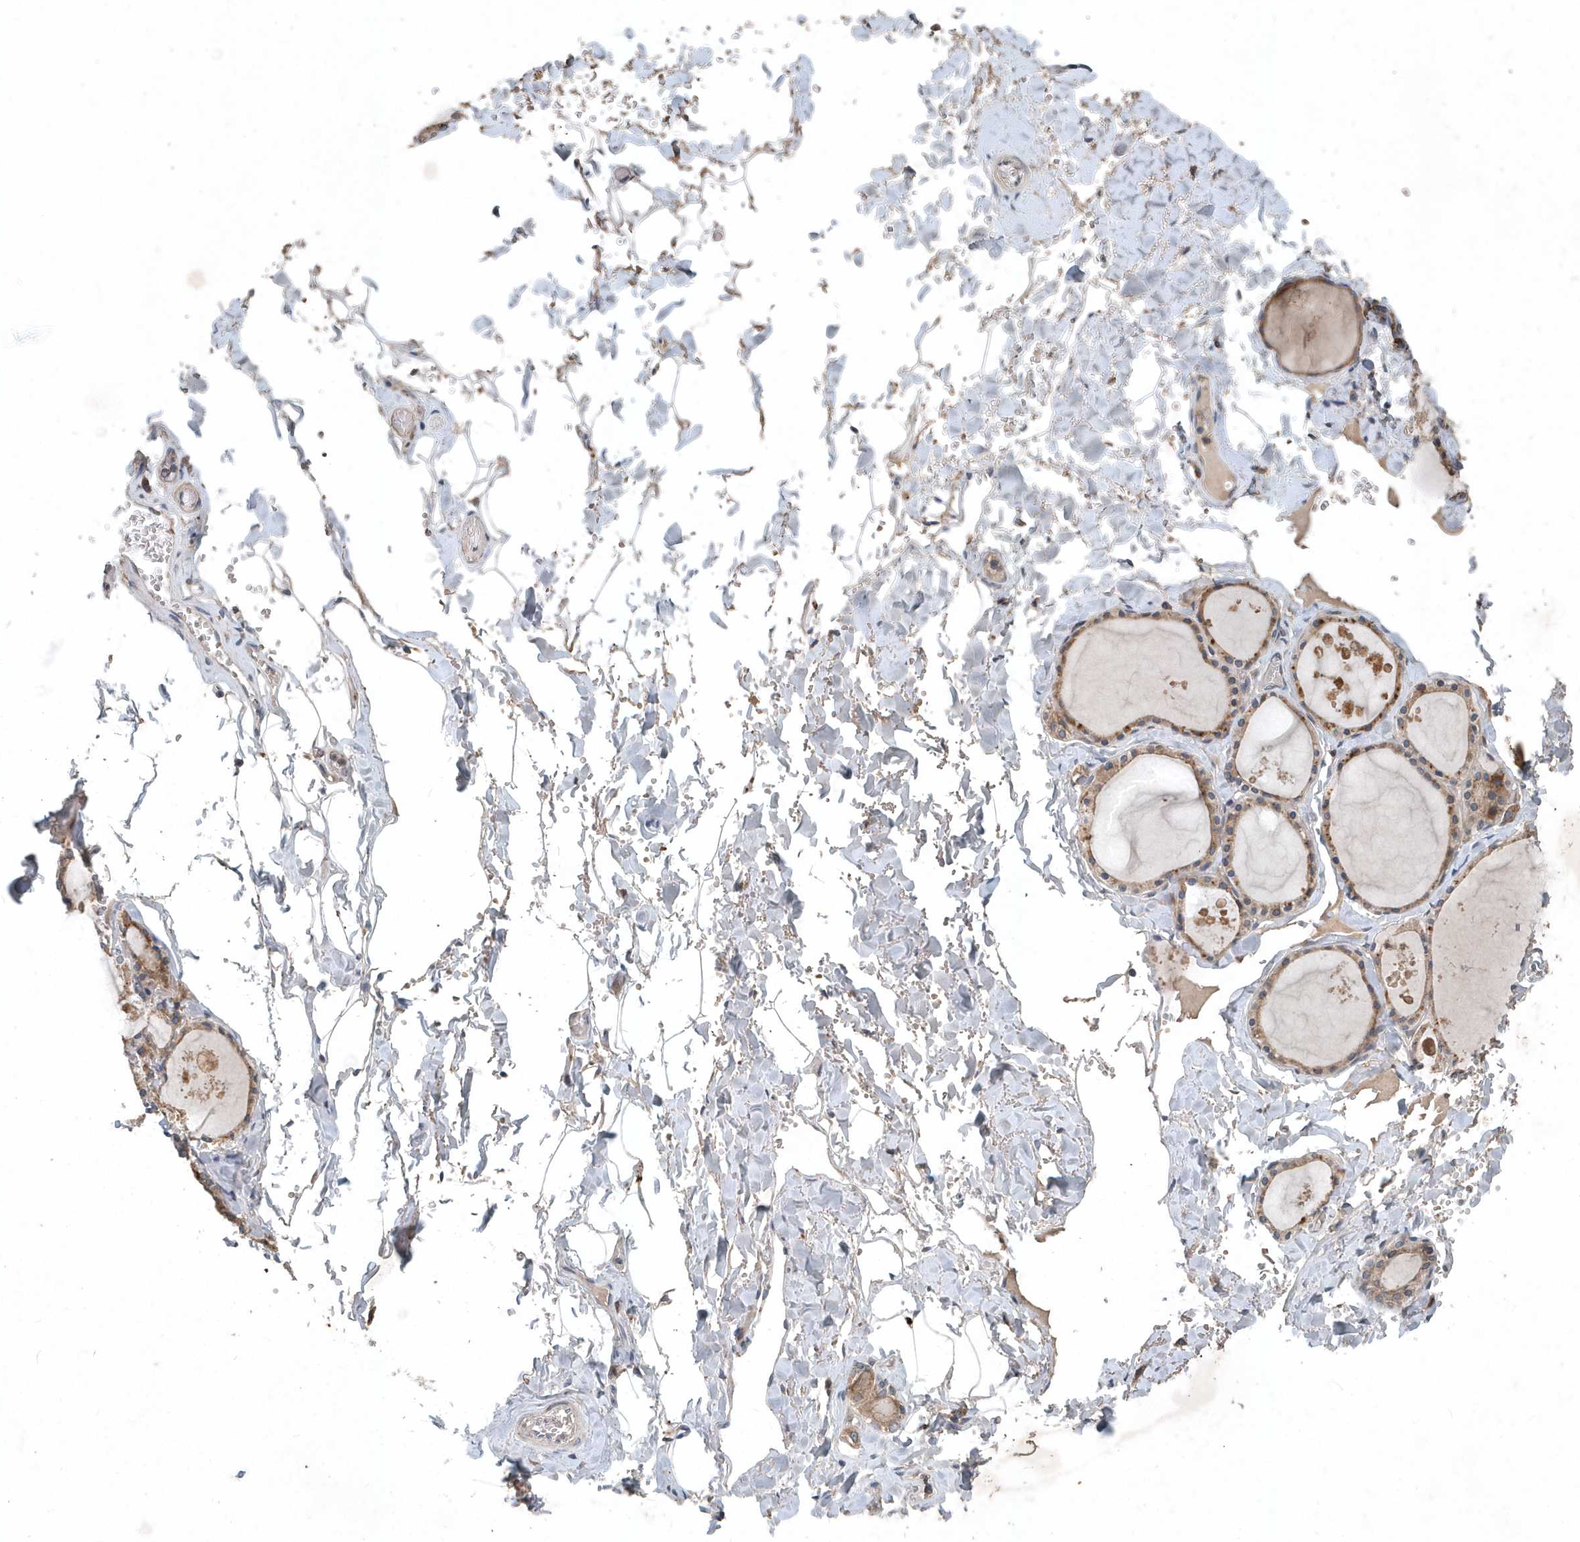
{"staining": {"intensity": "moderate", "quantity": ">75%", "location": "cytoplasmic/membranous"}, "tissue": "thyroid gland", "cell_type": "Glandular cells", "image_type": "normal", "snomed": [{"axis": "morphology", "description": "Normal tissue, NOS"}, {"axis": "topography", "description": "Thyroid gland"}], "caption": "An image of thyroid gland stained for a protein shows moderate cytoplasmic/membranous brown staining in glandular cells.", "gene": "SCFD2", "patient": {"sex": "male", "age": 56}}